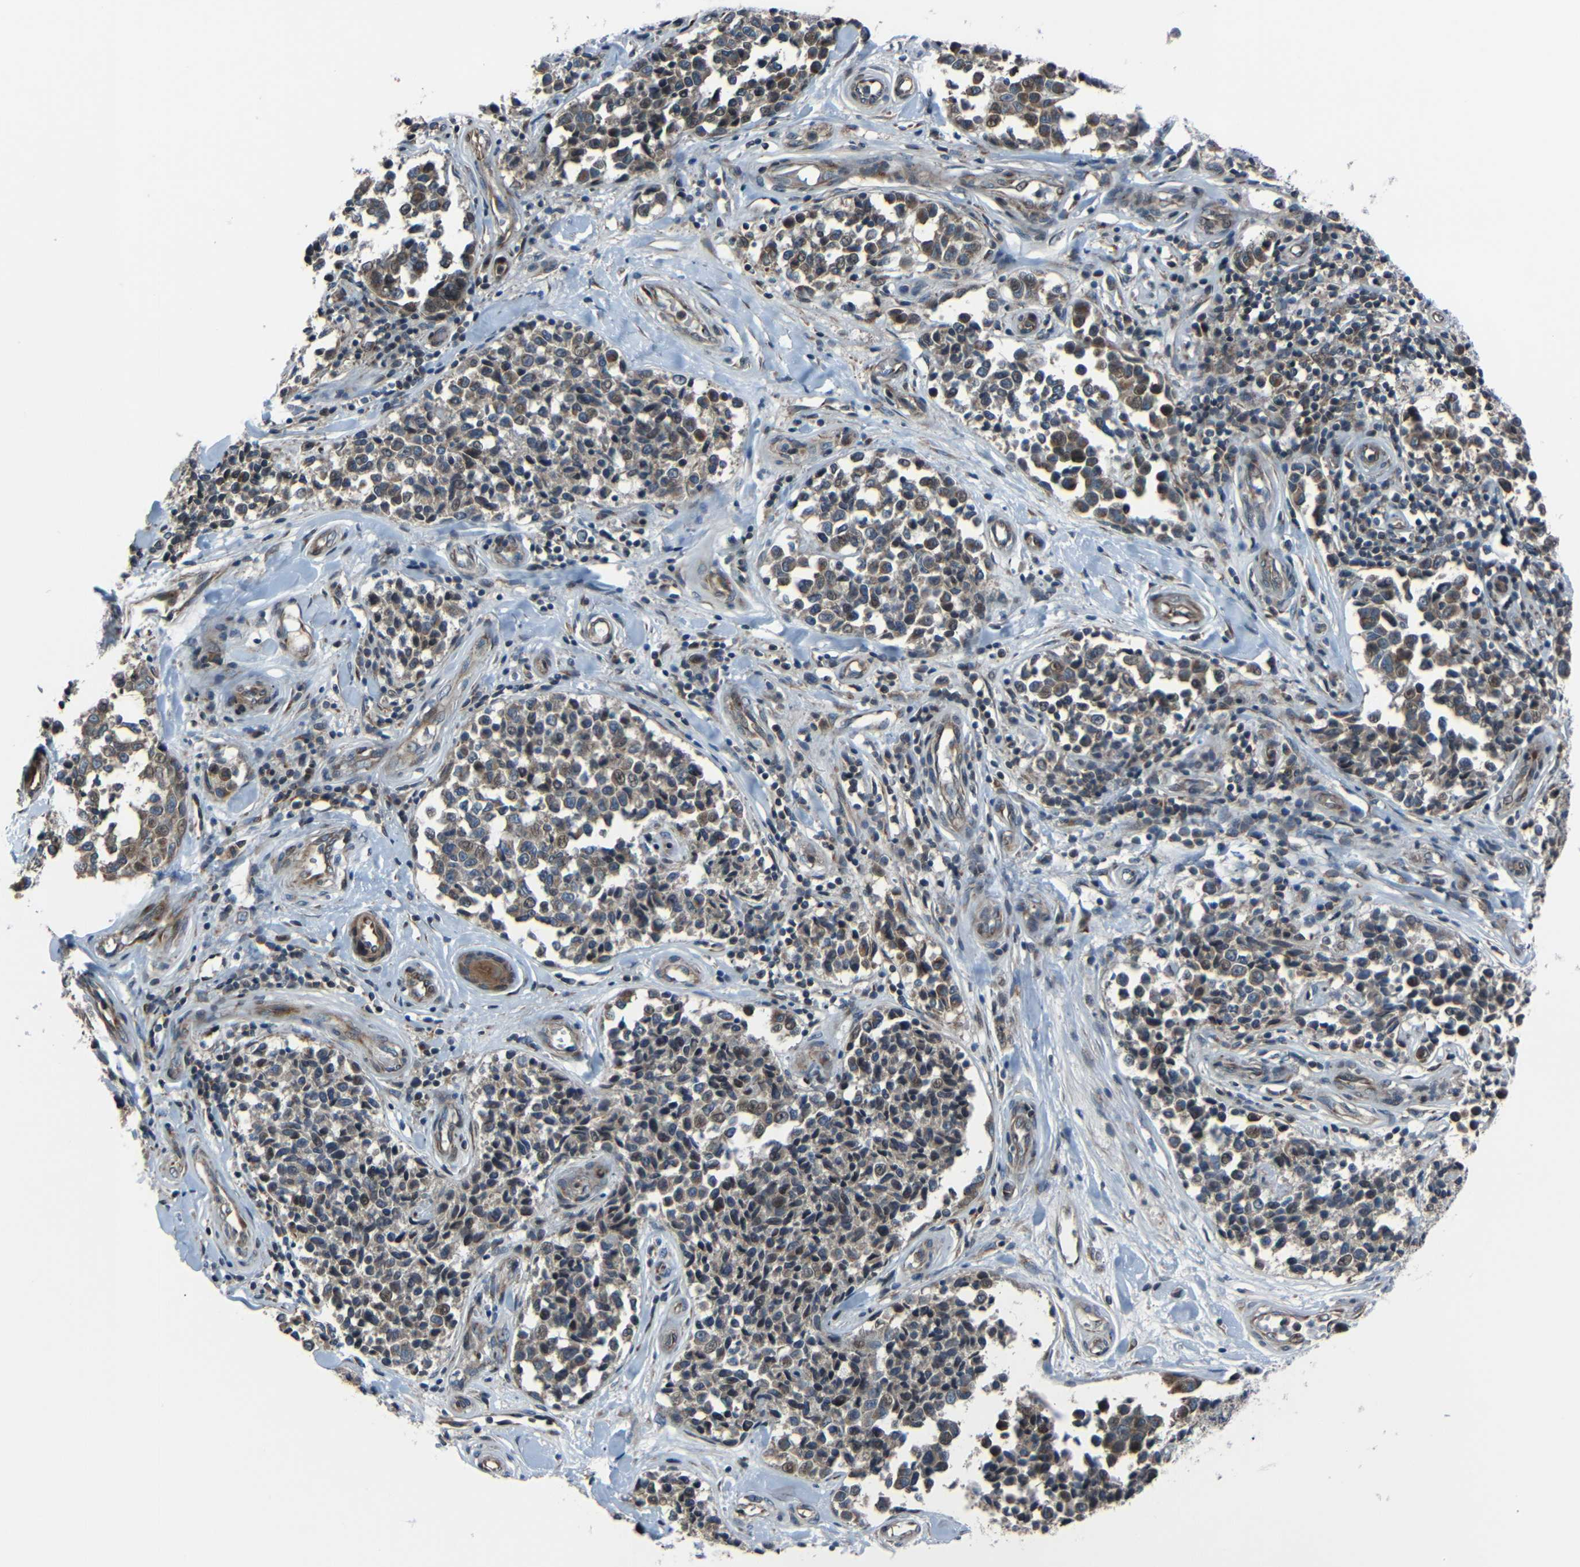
{"staining": {"intensity": "weak", "quantity": ">75%", "location": "cytoplasmic/membranous,nuclear"}, "tissue": "melanoma", "cell_type": "Tumor cells", "image_type": "cancer", "snomed": [{"axis": "morphology", "description": "Malignant melanoma, NOS"}, {"axis": "topography", "description": "Skin"}], "caption": "Tumor cells exhibit low levels of weak cytoplasmic/membranous and nuclear expression in about >75% of cells in malignant melanoma.", "gene": "AKAP9", "patient": {"sex": "female", "age": 64}}